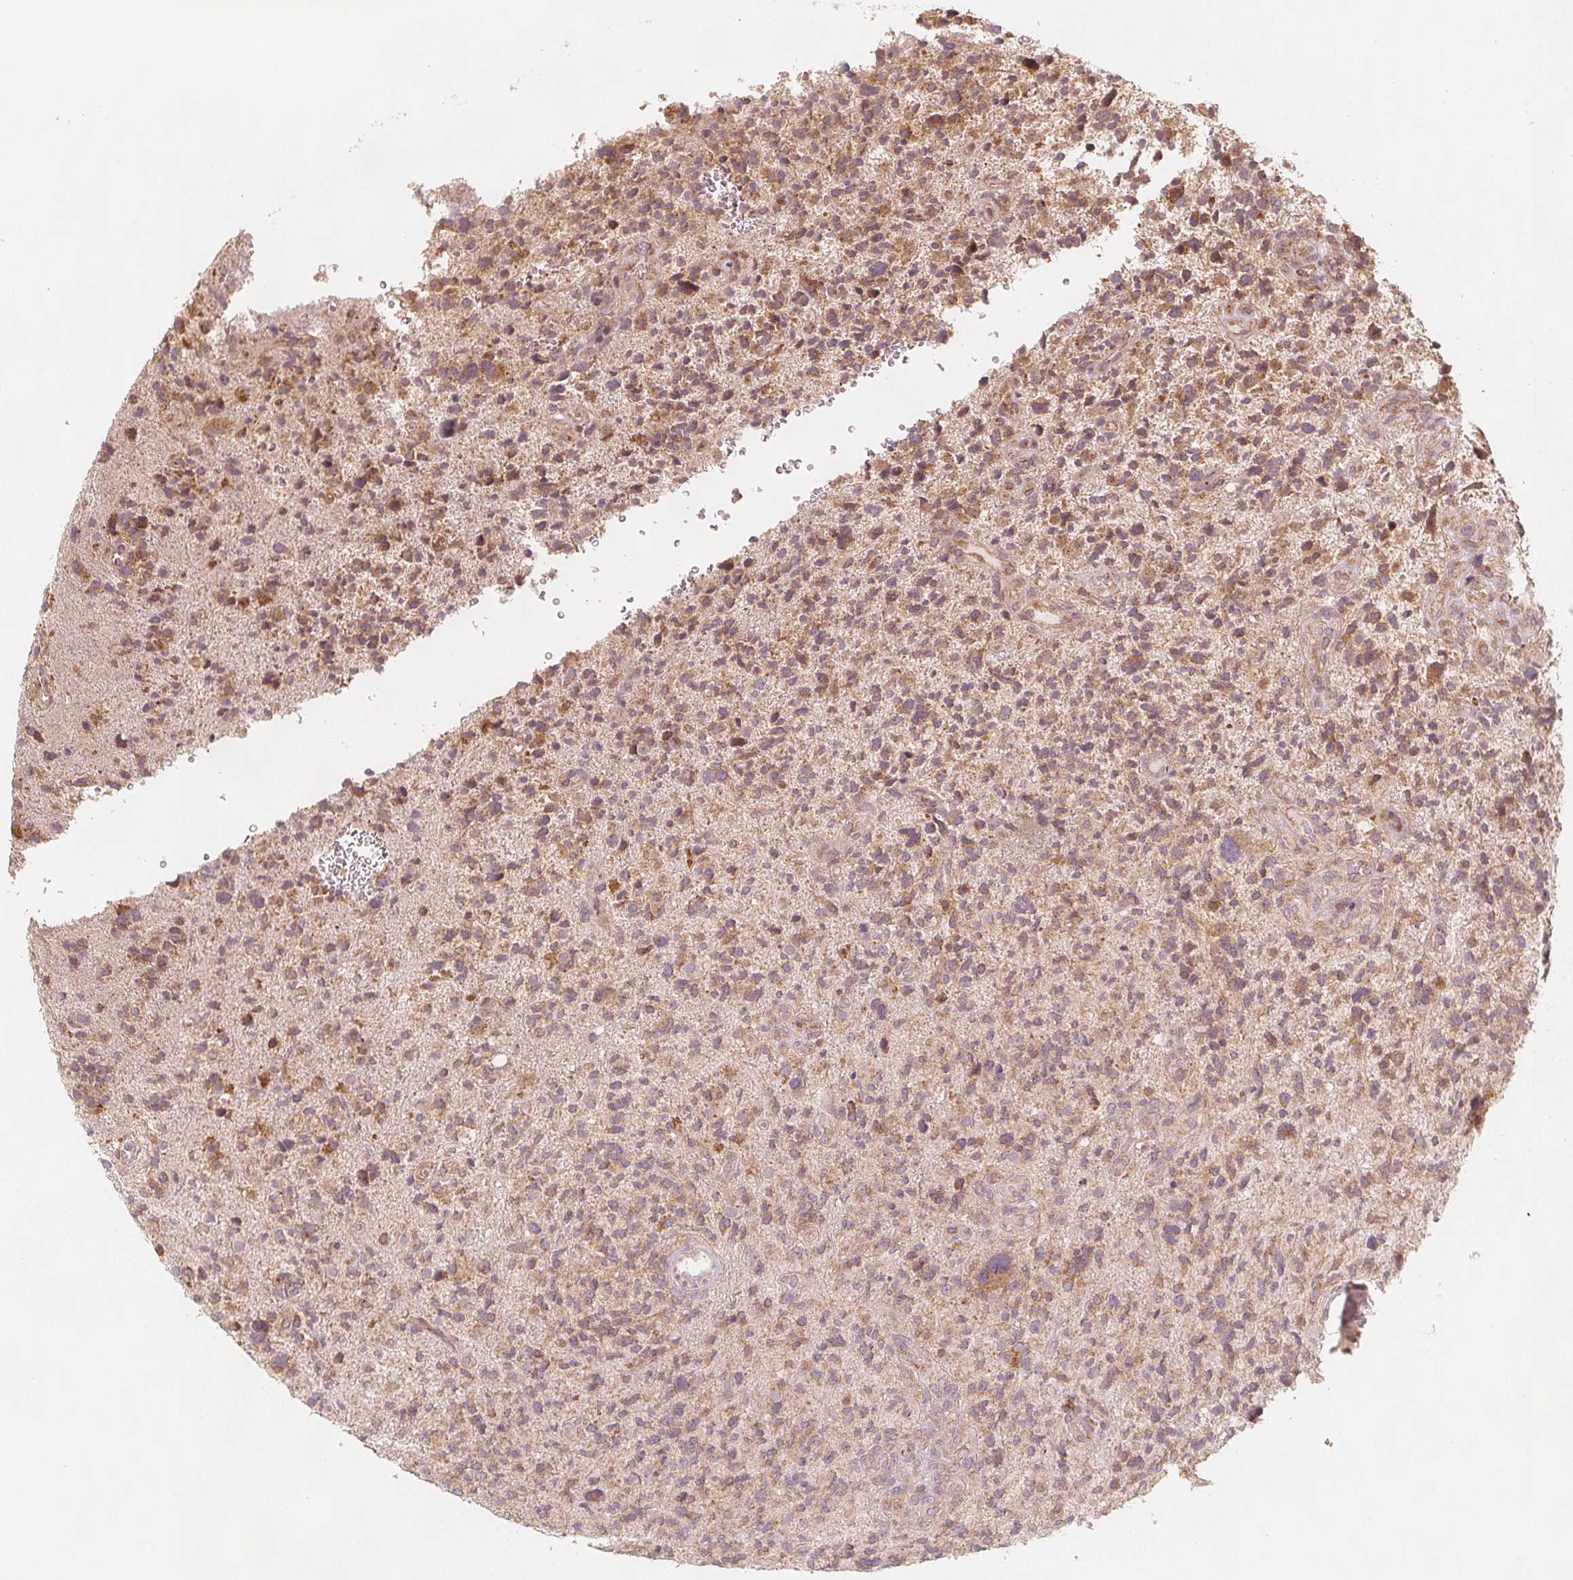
{"staining": {"intensity": "weak", "quantity": "25%-75%", "location": "cytoplasmic/membranous"}, "tissue": "glioma", "cell_type": "Tumor cells", "image_type": "cancer", "snomed": [{"axis": "morphology", "description": "Glioma, malignant, High grade"}, {"axis": "topography", "description": "Brain"}], "caption": "IHC histopathology image of malignant high-grade glioma stained for a protein (brown), which shows low levels of weak cytoplasmic/membranous positivity in about 25%-75% of tumor cells.", "gene": "NCSTN", "patient": {"sex": "female", "age": 71}}